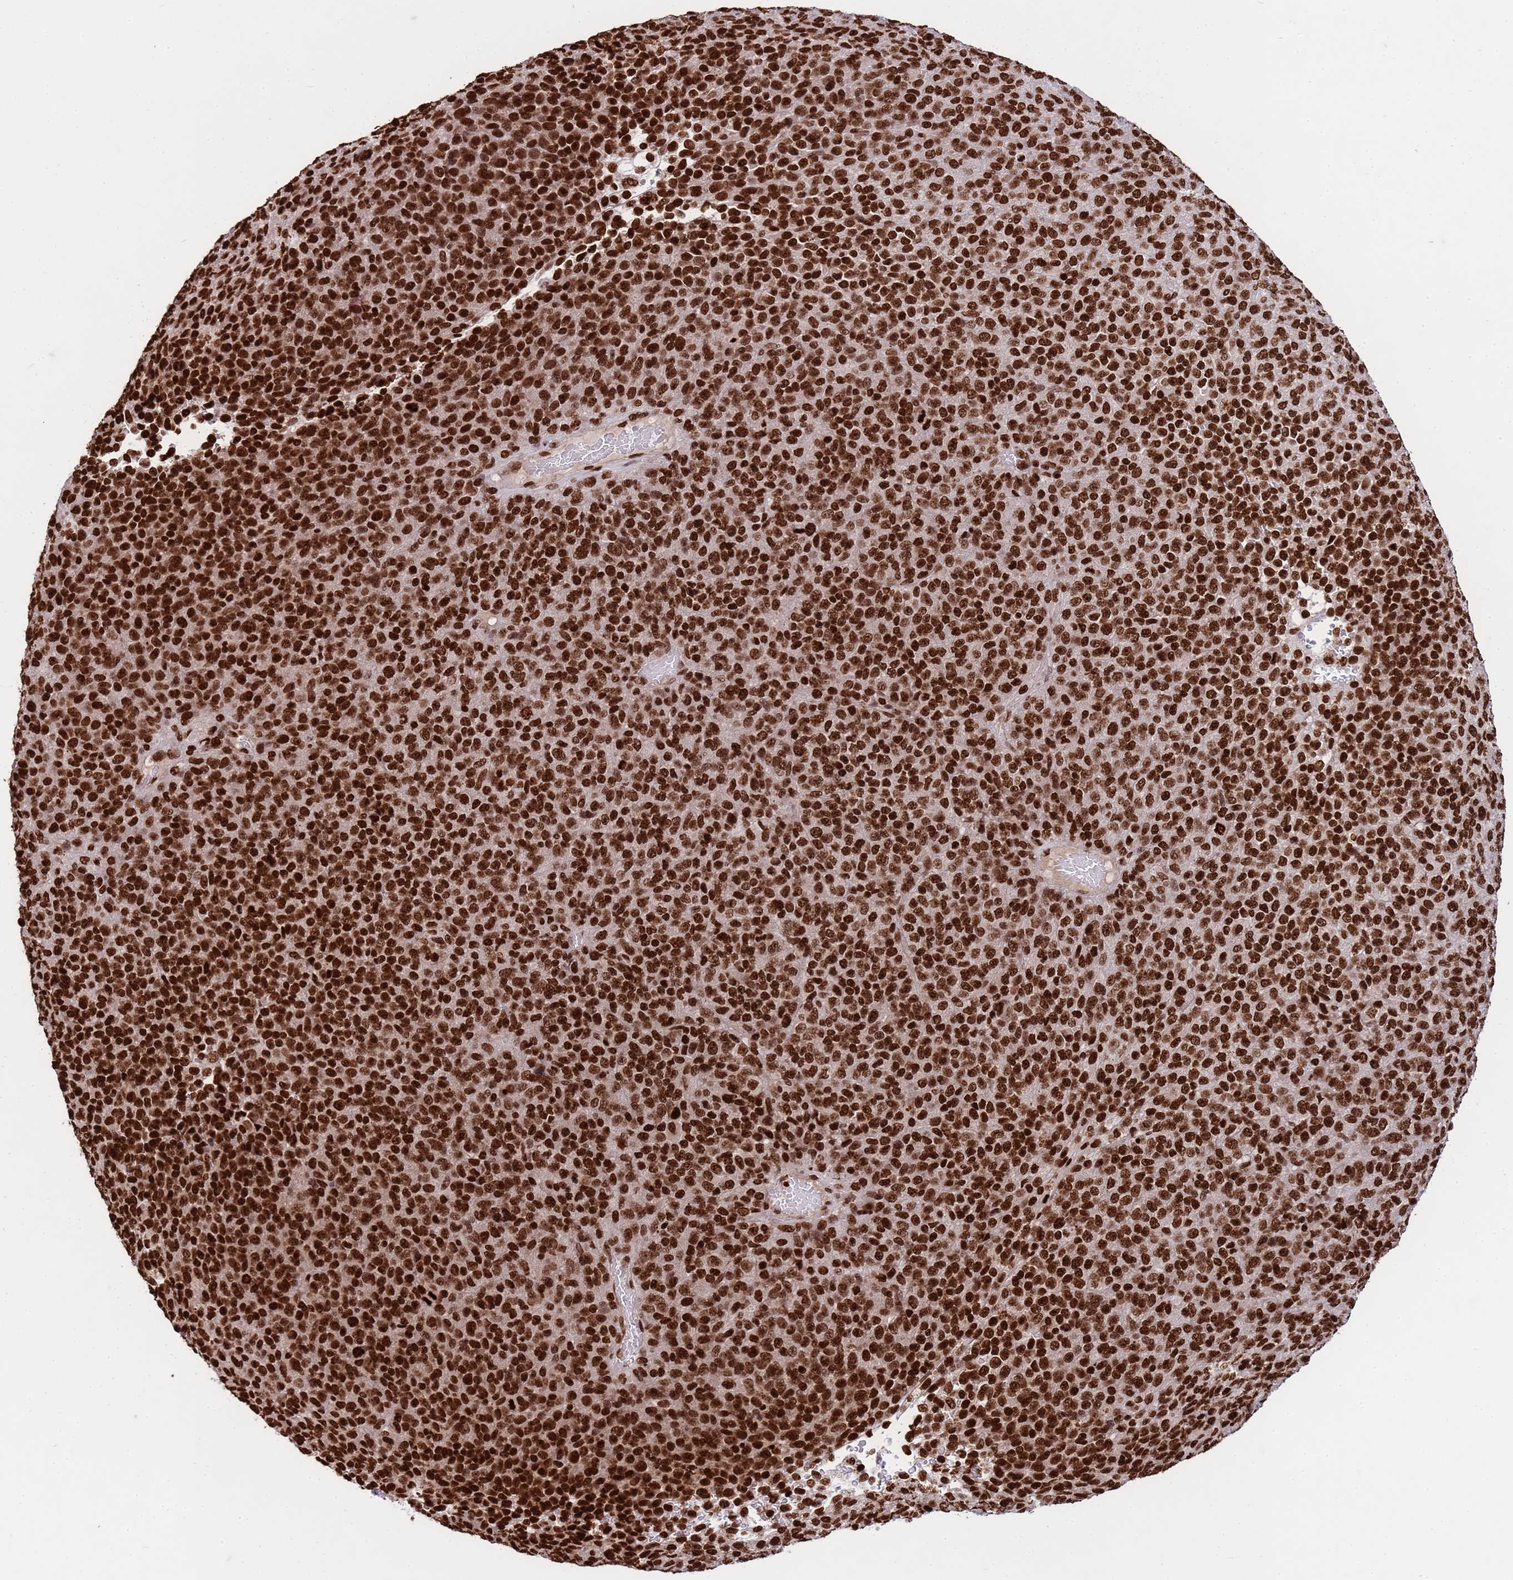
{"staining": {"intensity": "strong", "quantity": ">75%", "location": "nuclear"}, "tissue": "melanoma", "cell_type": "Tumor cells", "image_type": "cancer", "snomed": [{"axis": "morphology", "description": "Malignant melanoma, Metastatic site"}, {"axis": "topography", "description": "Brain"}], "caption": "Human malignant melanoma (metastatic site) stained with a protein marker shows strong staining in tumor cells.", "gene": "H3-3B", "patient": {"sex": "female", "age": 56}}